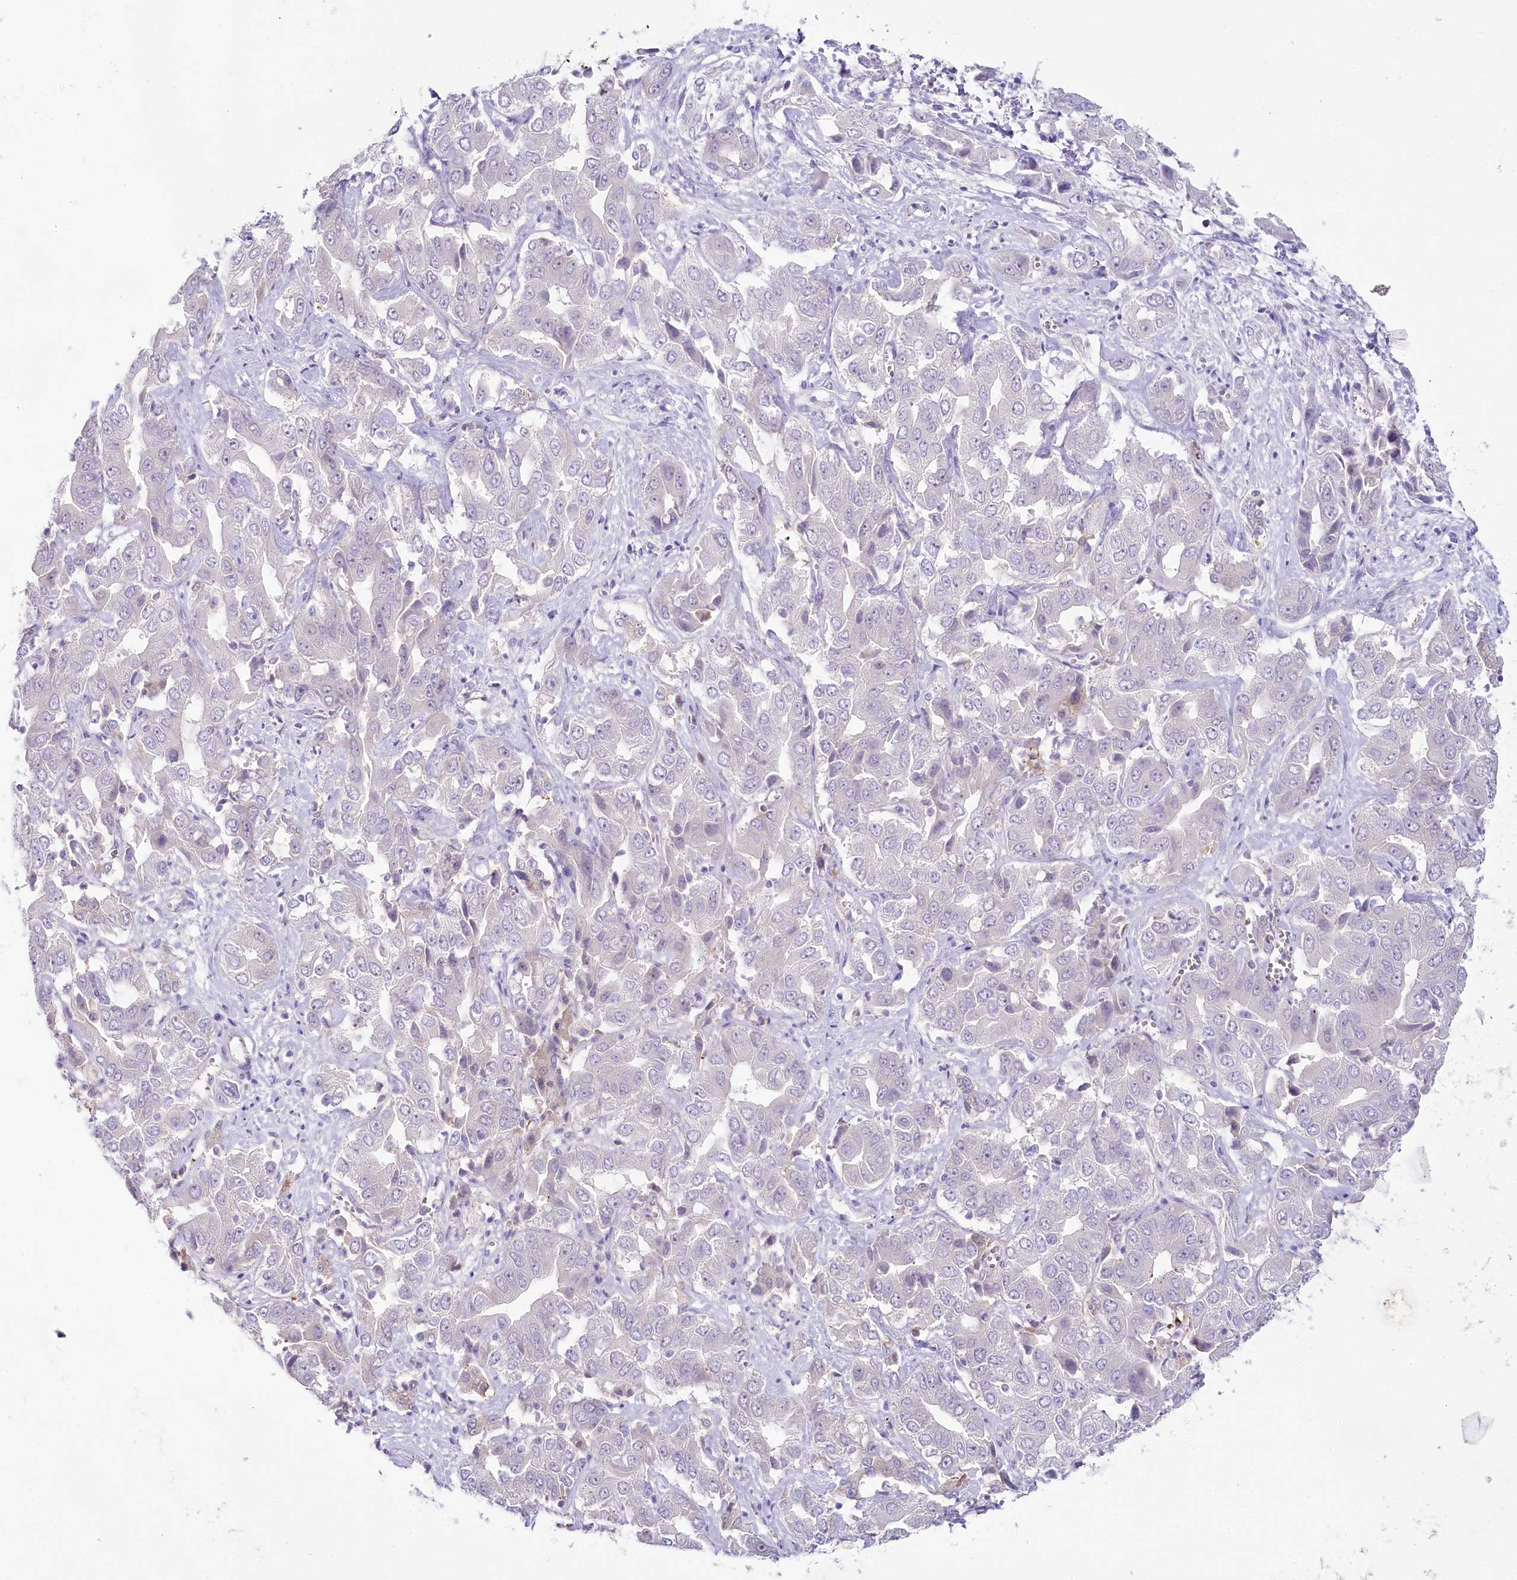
{"staining": {"intensity": "negative", "quantity": "none", "location": "none"}, "tissue": "liver cancer", "cell_type": "Tumor cells", "image_type": "cancer", "snomed": [{"axis": "morphology", "description": "Cholangiocarcinoma"}, {"axis": "topography", "description": "Liver"}], "caption": "DAB (3,3'-diaminobenzidine) immunohistochemical staining of human liver cholangiocarcinoma reveals no significant expression in tumor cells.", "gene": "MYOZ1", "patient": {"sex": "female", "age": 52}}